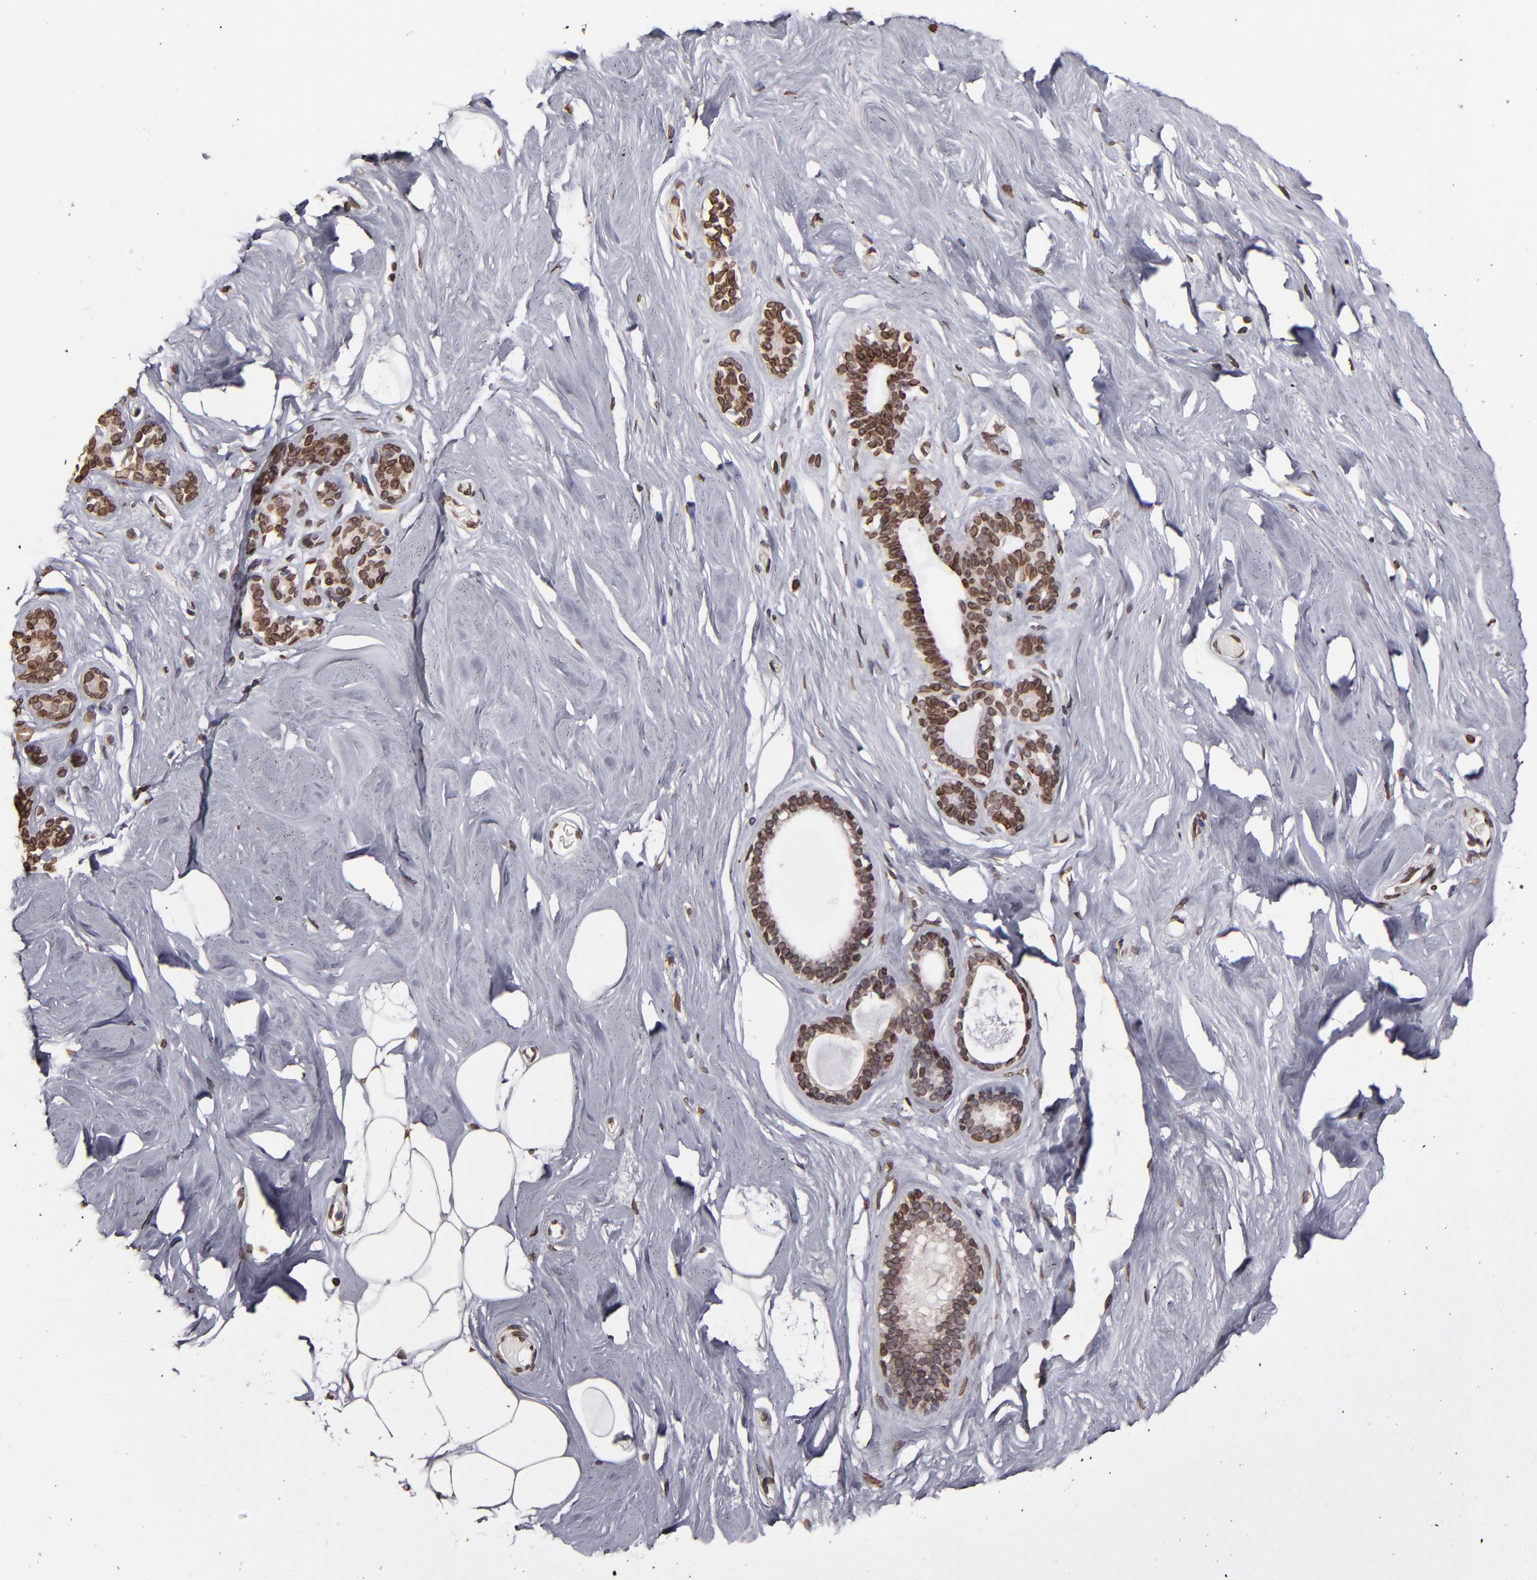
{"staining": {"intensity": "strong", "quantity": ">75%", "location": "cytoplasmic/membranous,nuclear"}, "tissue": "breast", "cell_type": "Adipocytes", "image_type": "normal", "snomed": [{"axis": "morphology", "description": "Normal tissue, NOS"}, {"axis": "topography", "description": "Breast"}], "caption": "Immunohistochemistry (IHC) photomicrograph of normal human breast stained for a protein (brown), which exhibits high levels of strong cytoplasmic/membranous,nuclear positivity in about >75% of adipocytes.", "gene": "PUM3", "patient": {"sex": "female", "age": 75}}